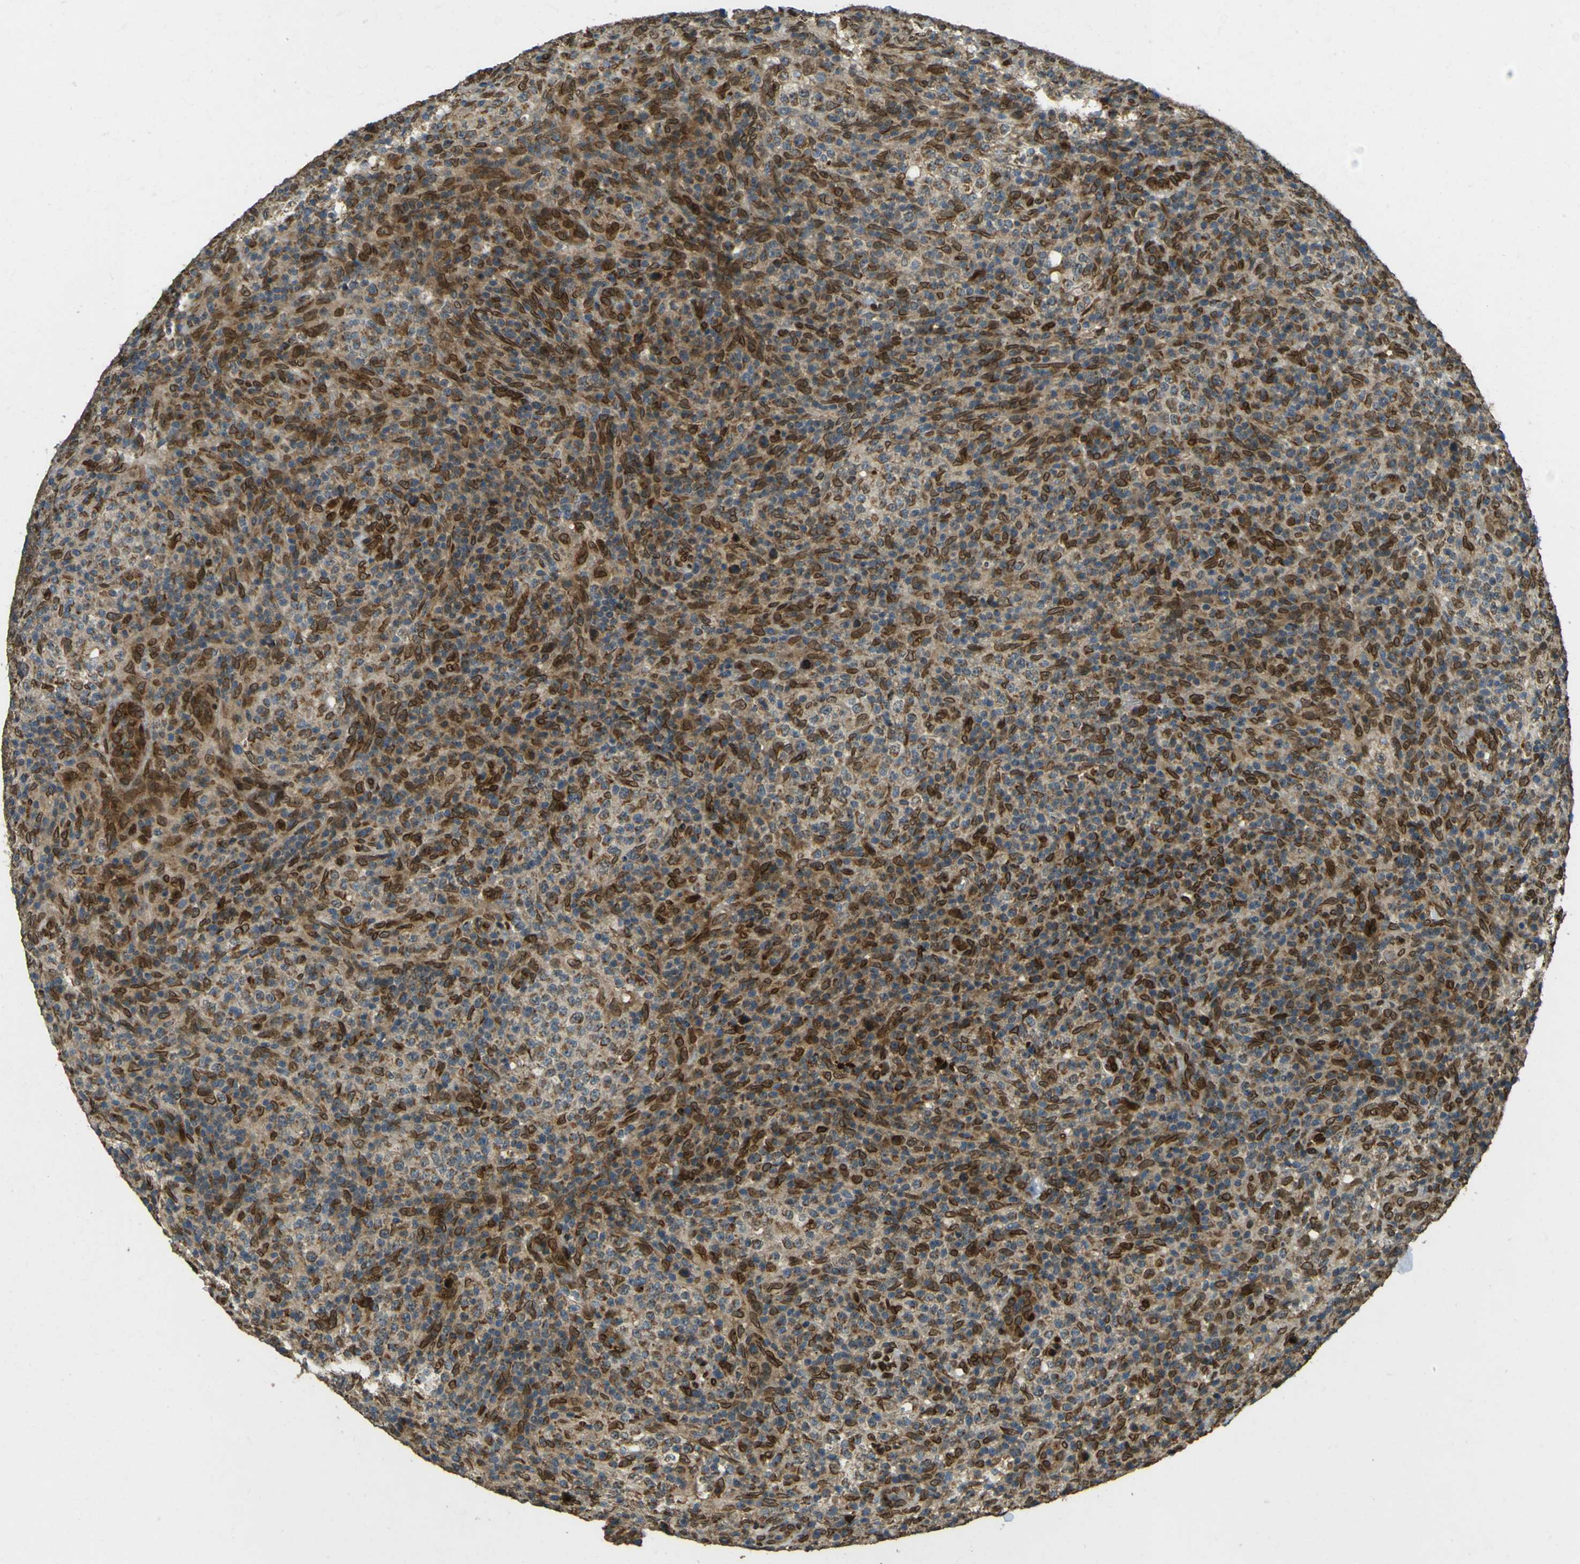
{"staining": {"intensity": "moderate", "quantity": "25%-75%", "location": "cytoplasmic/membranous,nuclear"}, "tissue": "lymphoma", "cell_type": "Tumor cells", "image_type": "cancer", "snomed": [{"axis": "morphology", "description": "Malignant lymphoma, non-Hodgkin's type, High grade"}, {"axis": "topography", "description": "Lymph node"}], "caption": "Human lymphoma stained with a brown dye displays moderate cytoplasmic/membranous and nuclear positive positivity in about 25%-75% of tumor cells.", "gene": "GALNT1", "patient": {"sex": "female", "age": 76}}